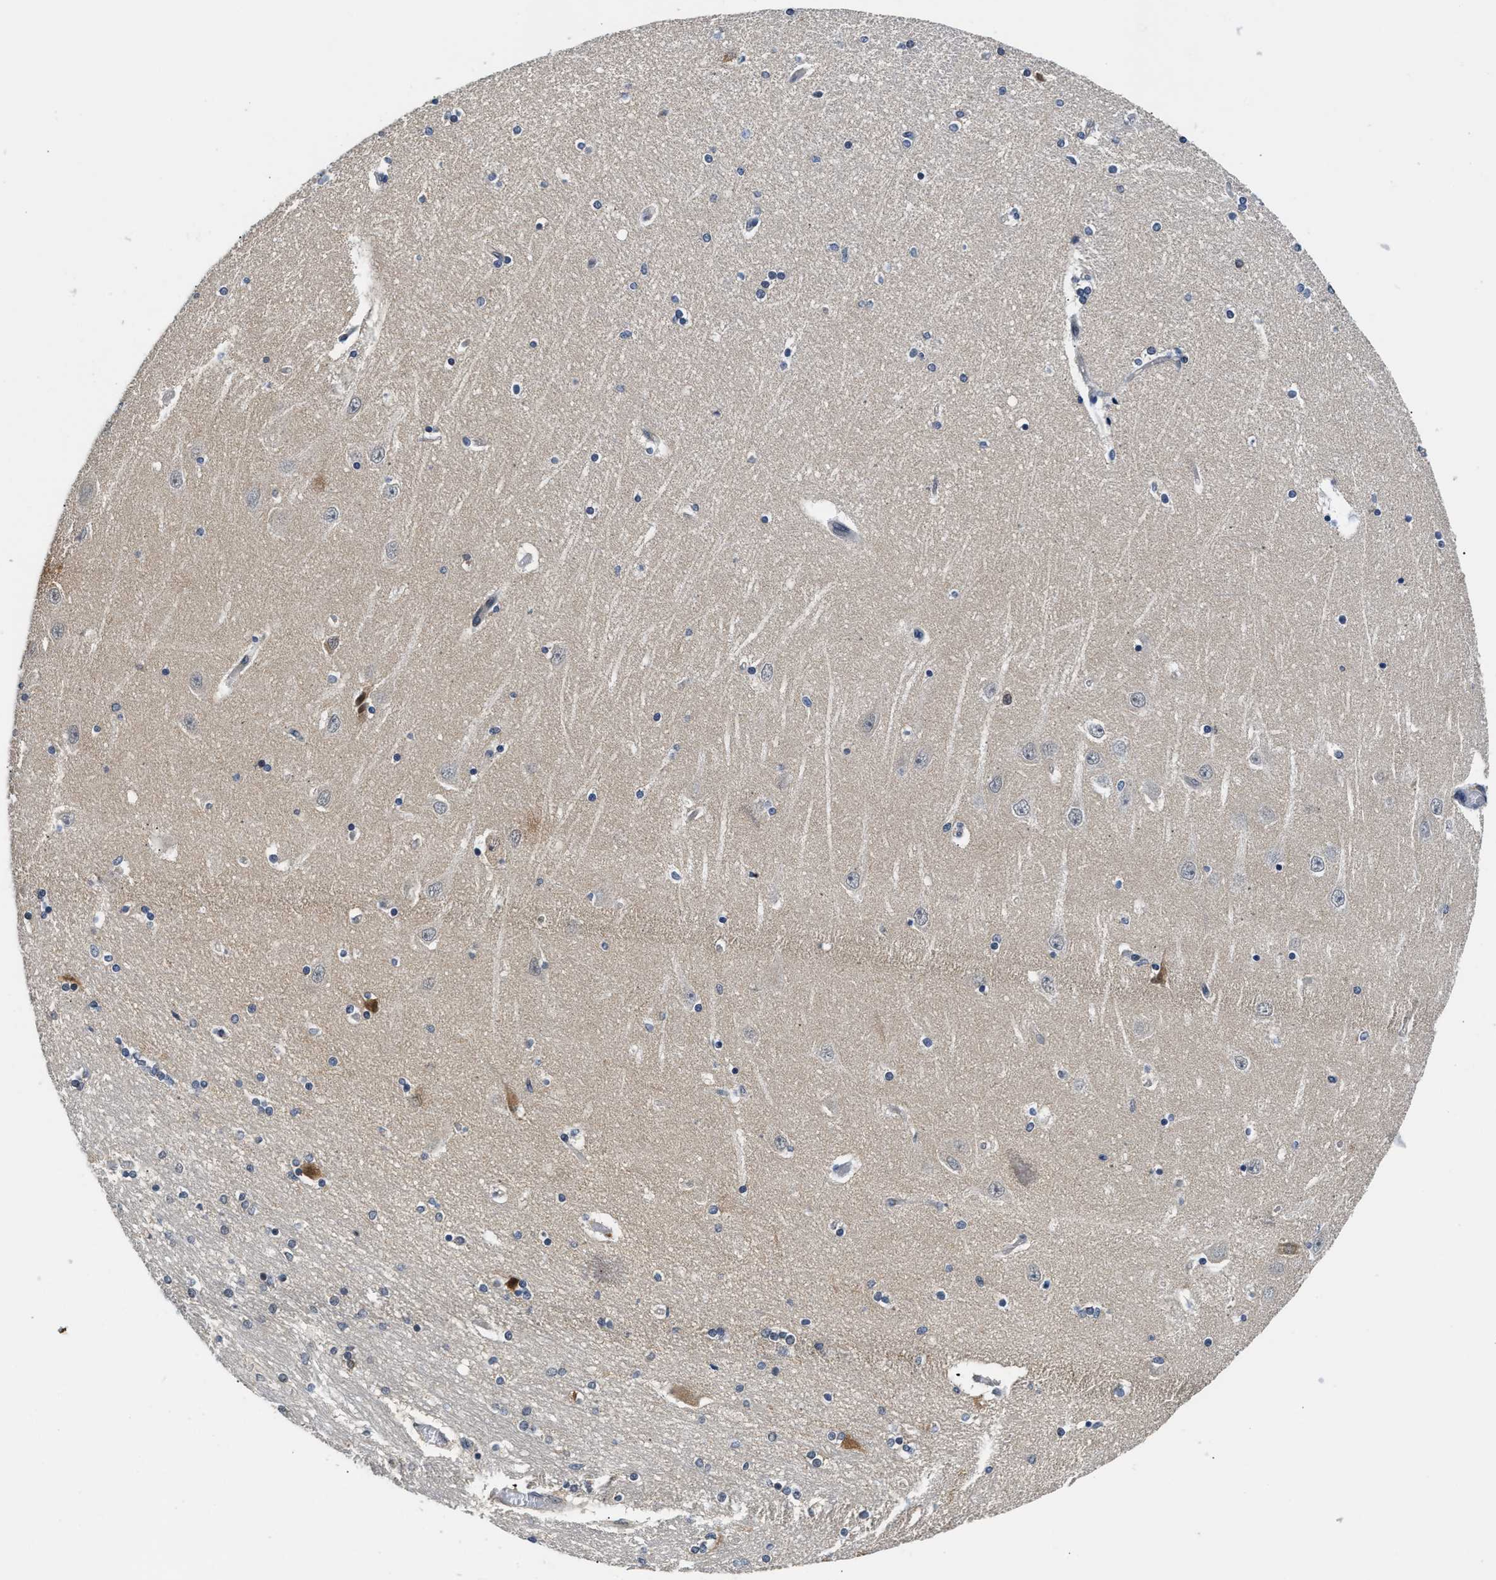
{"staining": {"intensity": "negative", "quantity": "none", "location": "none"}, "tissue": "hippocampus", "cell_type": "Glial cells", "image_type": "normal", "snomed": [{"axis": "morphology", "description": "Normal tissue, NOS"}, {"axis": "topography", "description": "Hippocampus"}], "caption": "Image shows no significant protein positivity in glial cells of normal hippocampus. Nuclei are stained in blue.", "gene": "PPM1H", "patient": {"sex": "female", "age": 54}}